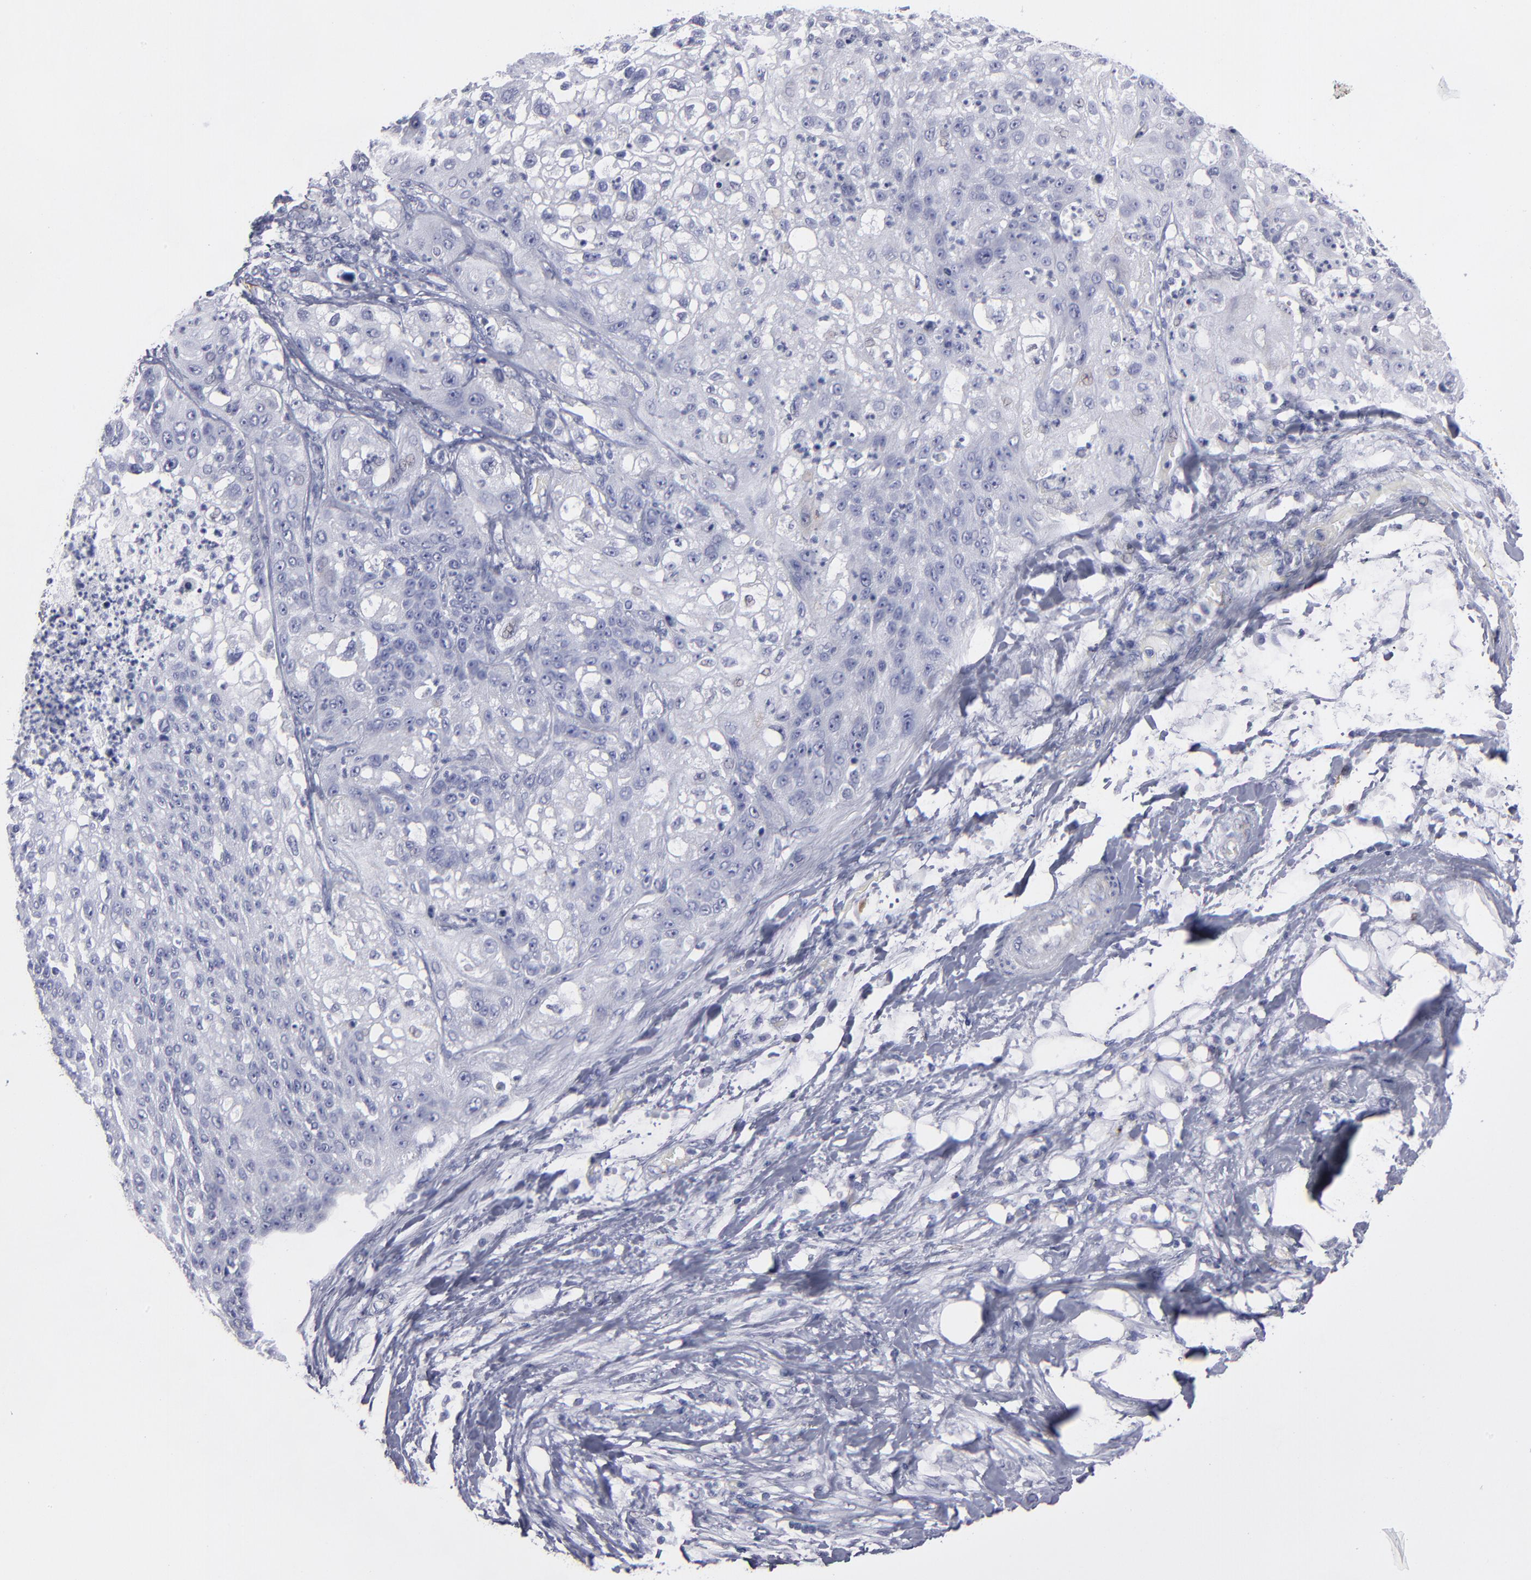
{"staining": {"intensity": "negative", "quantity": "none", "location": "none"}, "tissue": "lung cancer", "cell_type": "Tumor cells", "image_type": "cancer", "snomed": [{"axis": "morphology", "description": "Inflammation, NOS"}, {"axis": "morphology", "description": "Squamous cell carcinoma, NOS"}, {"axis": "topography", "description": "Lymph node"}, {"axis": "topography", "description": "Soft tissue"}, {"axis": "topography", "description": "Lung"}], "caption": "Protein analysis of lung cancer reveals no significant staining in tumor cells. (DAB IHC visualized using brightfield microscopy, high magnification).", "gene": "CADM3", "patient": {"sex": "male", "age": 66}}